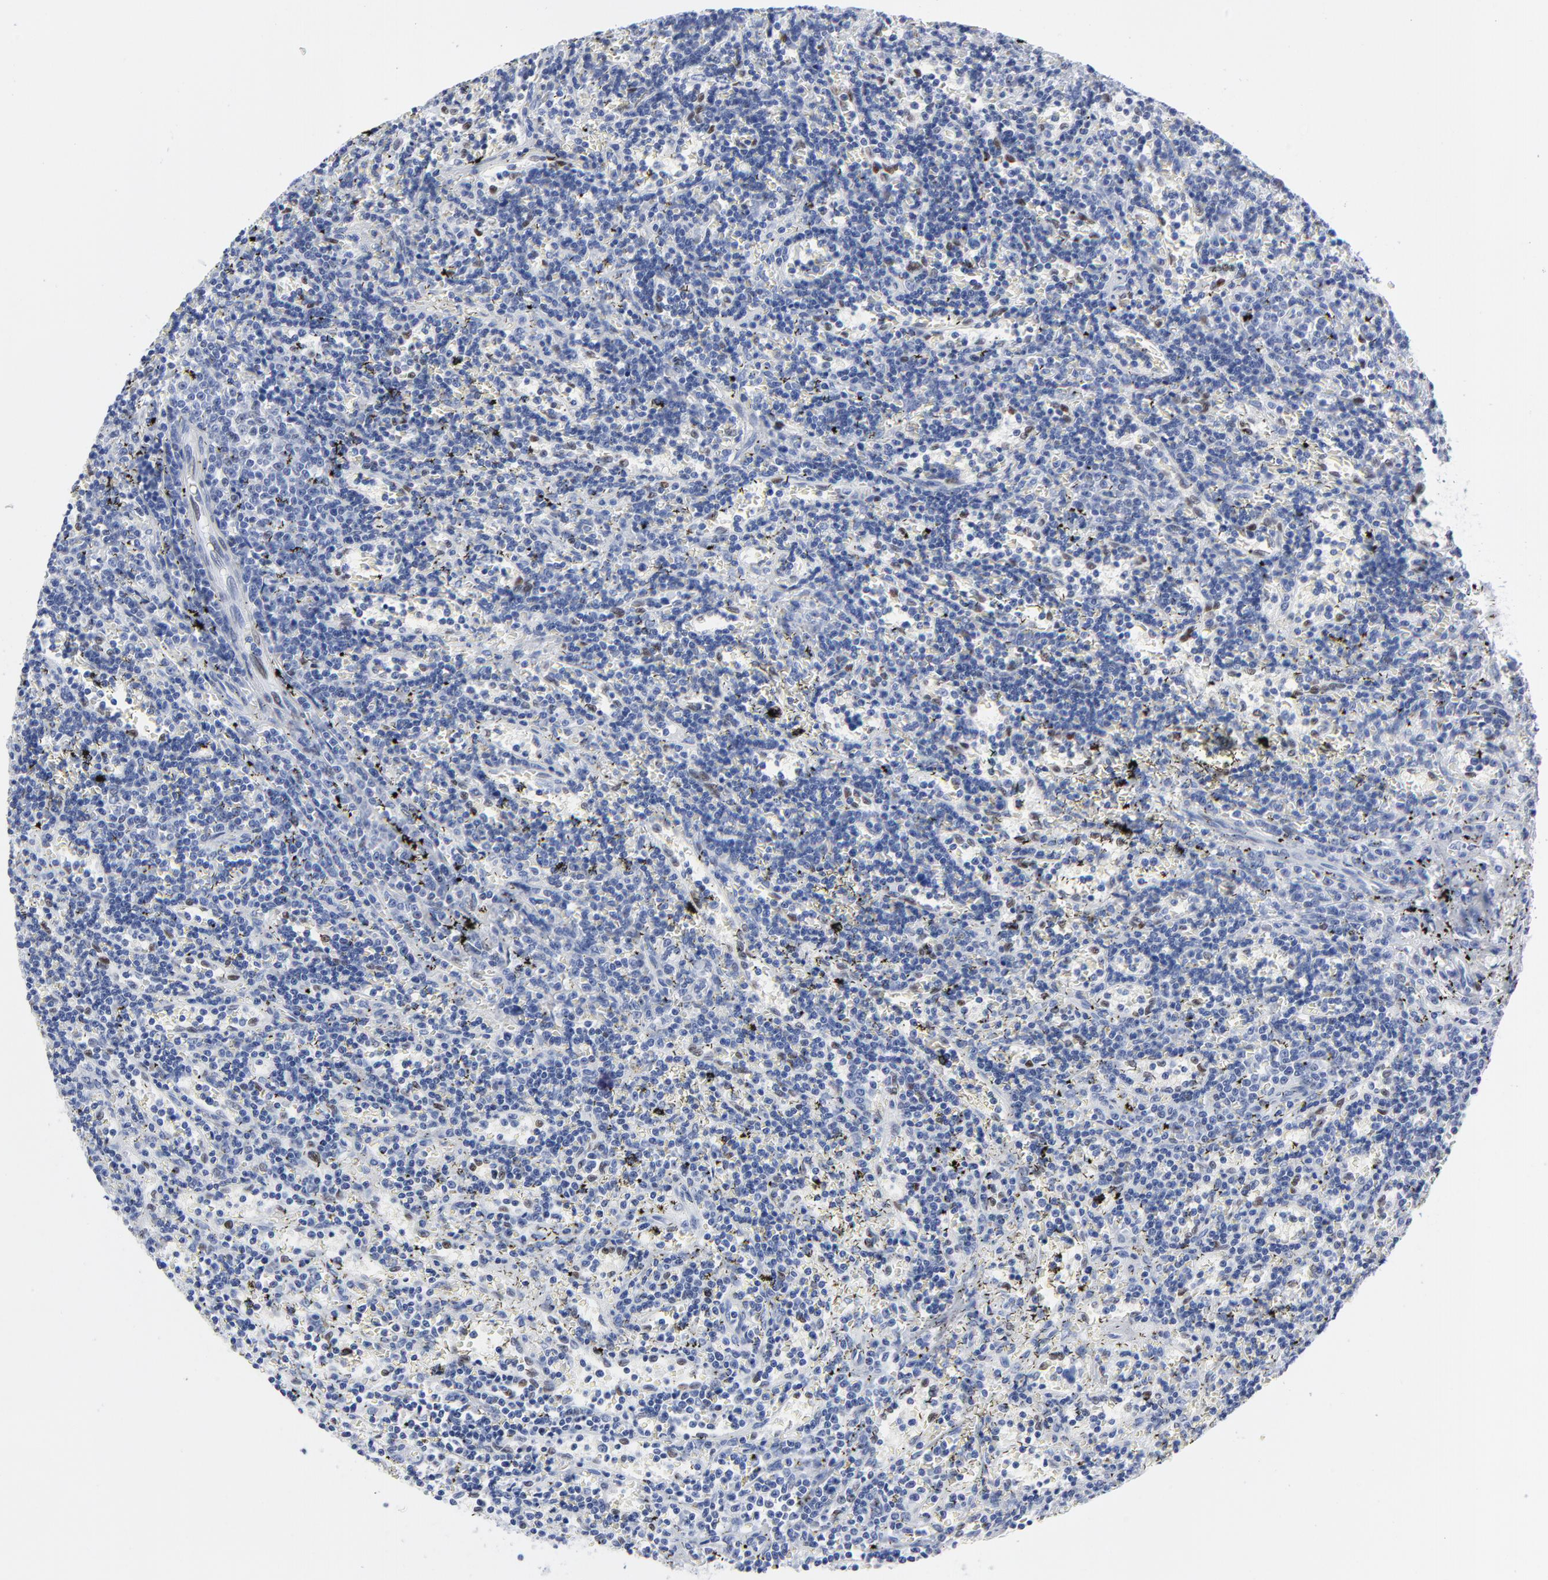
{"staining": {"intensity": "weak", "quantity": "<25%", "location": "nuclear"}, "tissue": "lymphoma", "cell_type": "Tumor cells", "image_type": "cancer", "snomed": [{"axis": "morphology", "description": "Malignant lymphoma, non-Hodgkin's type, Low grade"}, {"axis": "topography", "description": "Spleen"}], "caption": "Low-grade malignant lymphoma, non-Hodgkin's type was stained to show a protein in brown. There is no significant positivity in tumor cells.", "gene": "JUN", "patient": {"sex": "male", "age": 60}}